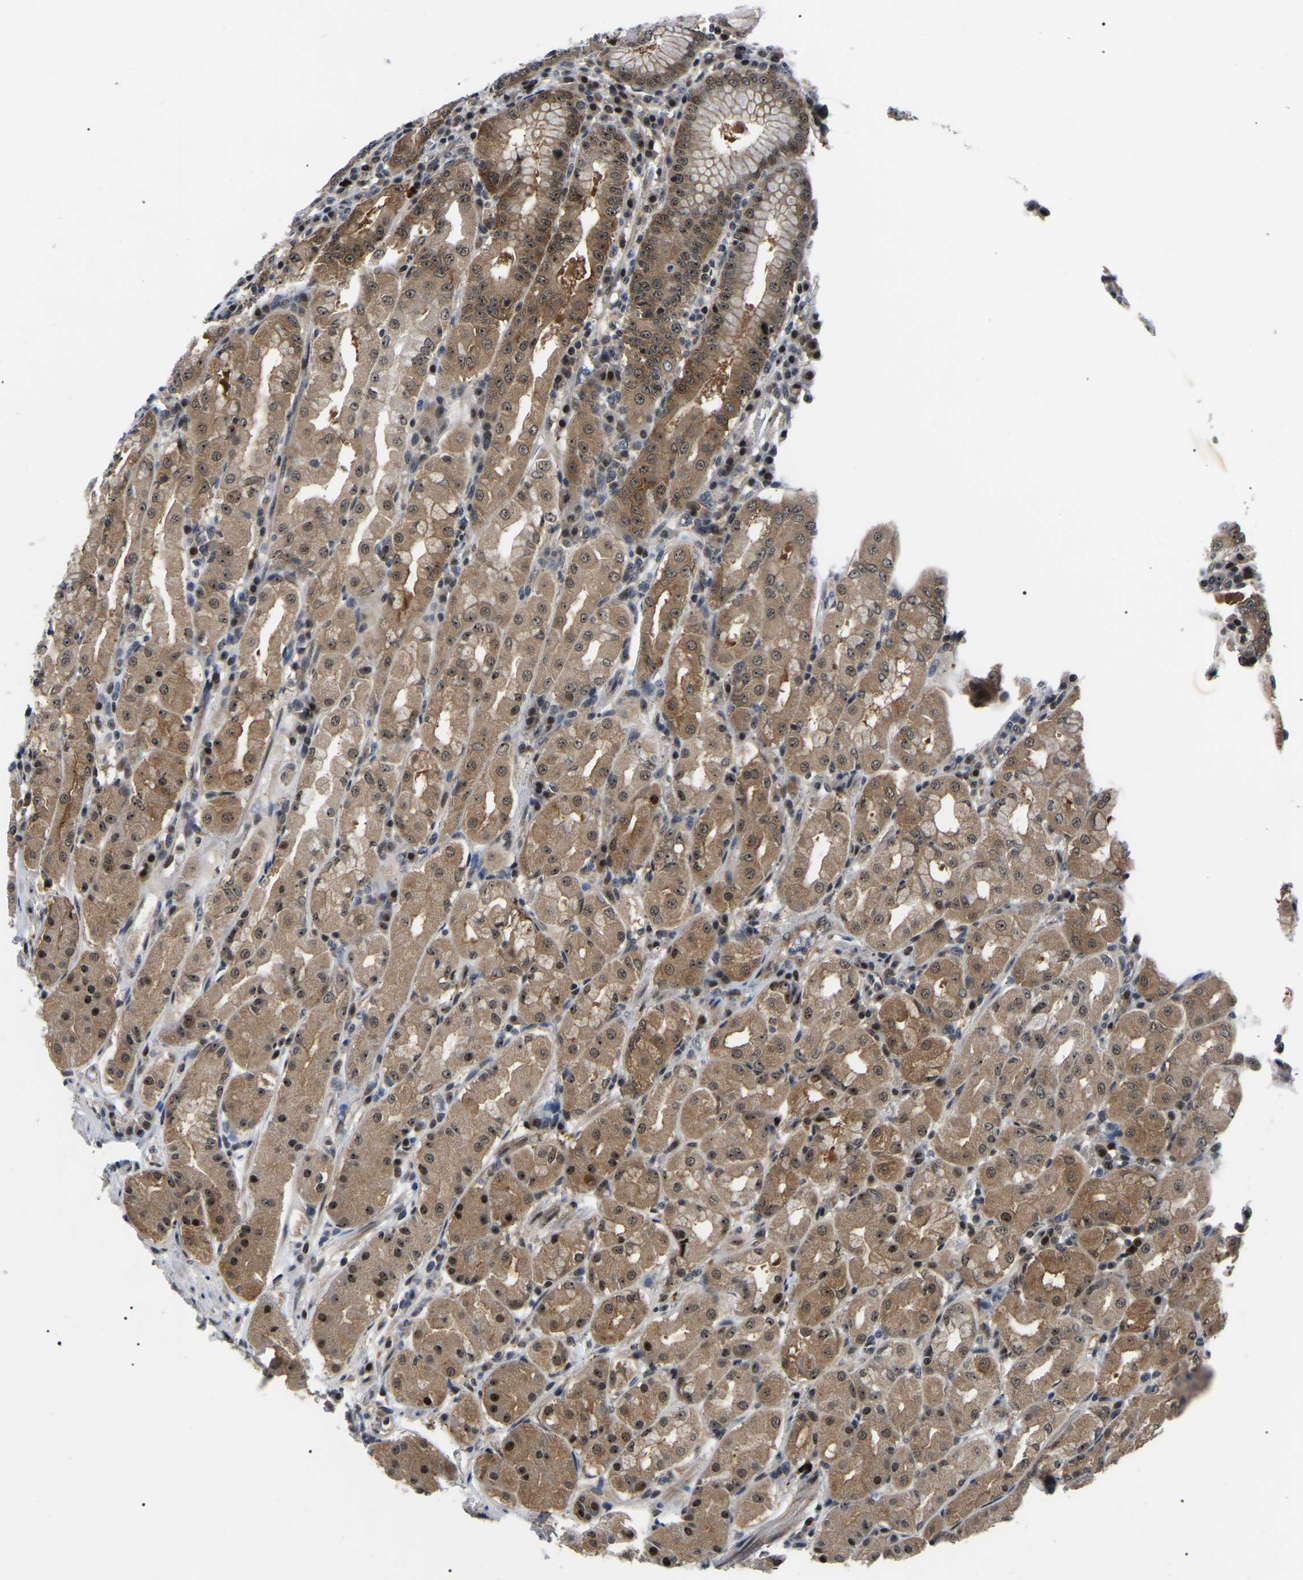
{"staining": {"intensity": "strong", "quantity": ">75%", "location": "cytoplasmic/membranous,nuclear"}, "tissue": "stomach", "cell_type": "Glandular cells", "image_type": "normal", "snomed": [{"axis": "morphology", "description": "Normal tissue, NOS"}, {"axis": "topography", "description": "Stomach"}, {"axis": "topography", "description": "Stomach, lower"}], "caption": "Stomach stained with a brown dye demonstrates strong cytoplasmic/membranous,nuclear positive expression in approximately >75% of glandular cells.", "gene": "RRP1B", "patient": {"sex": "female", "age": 56}}